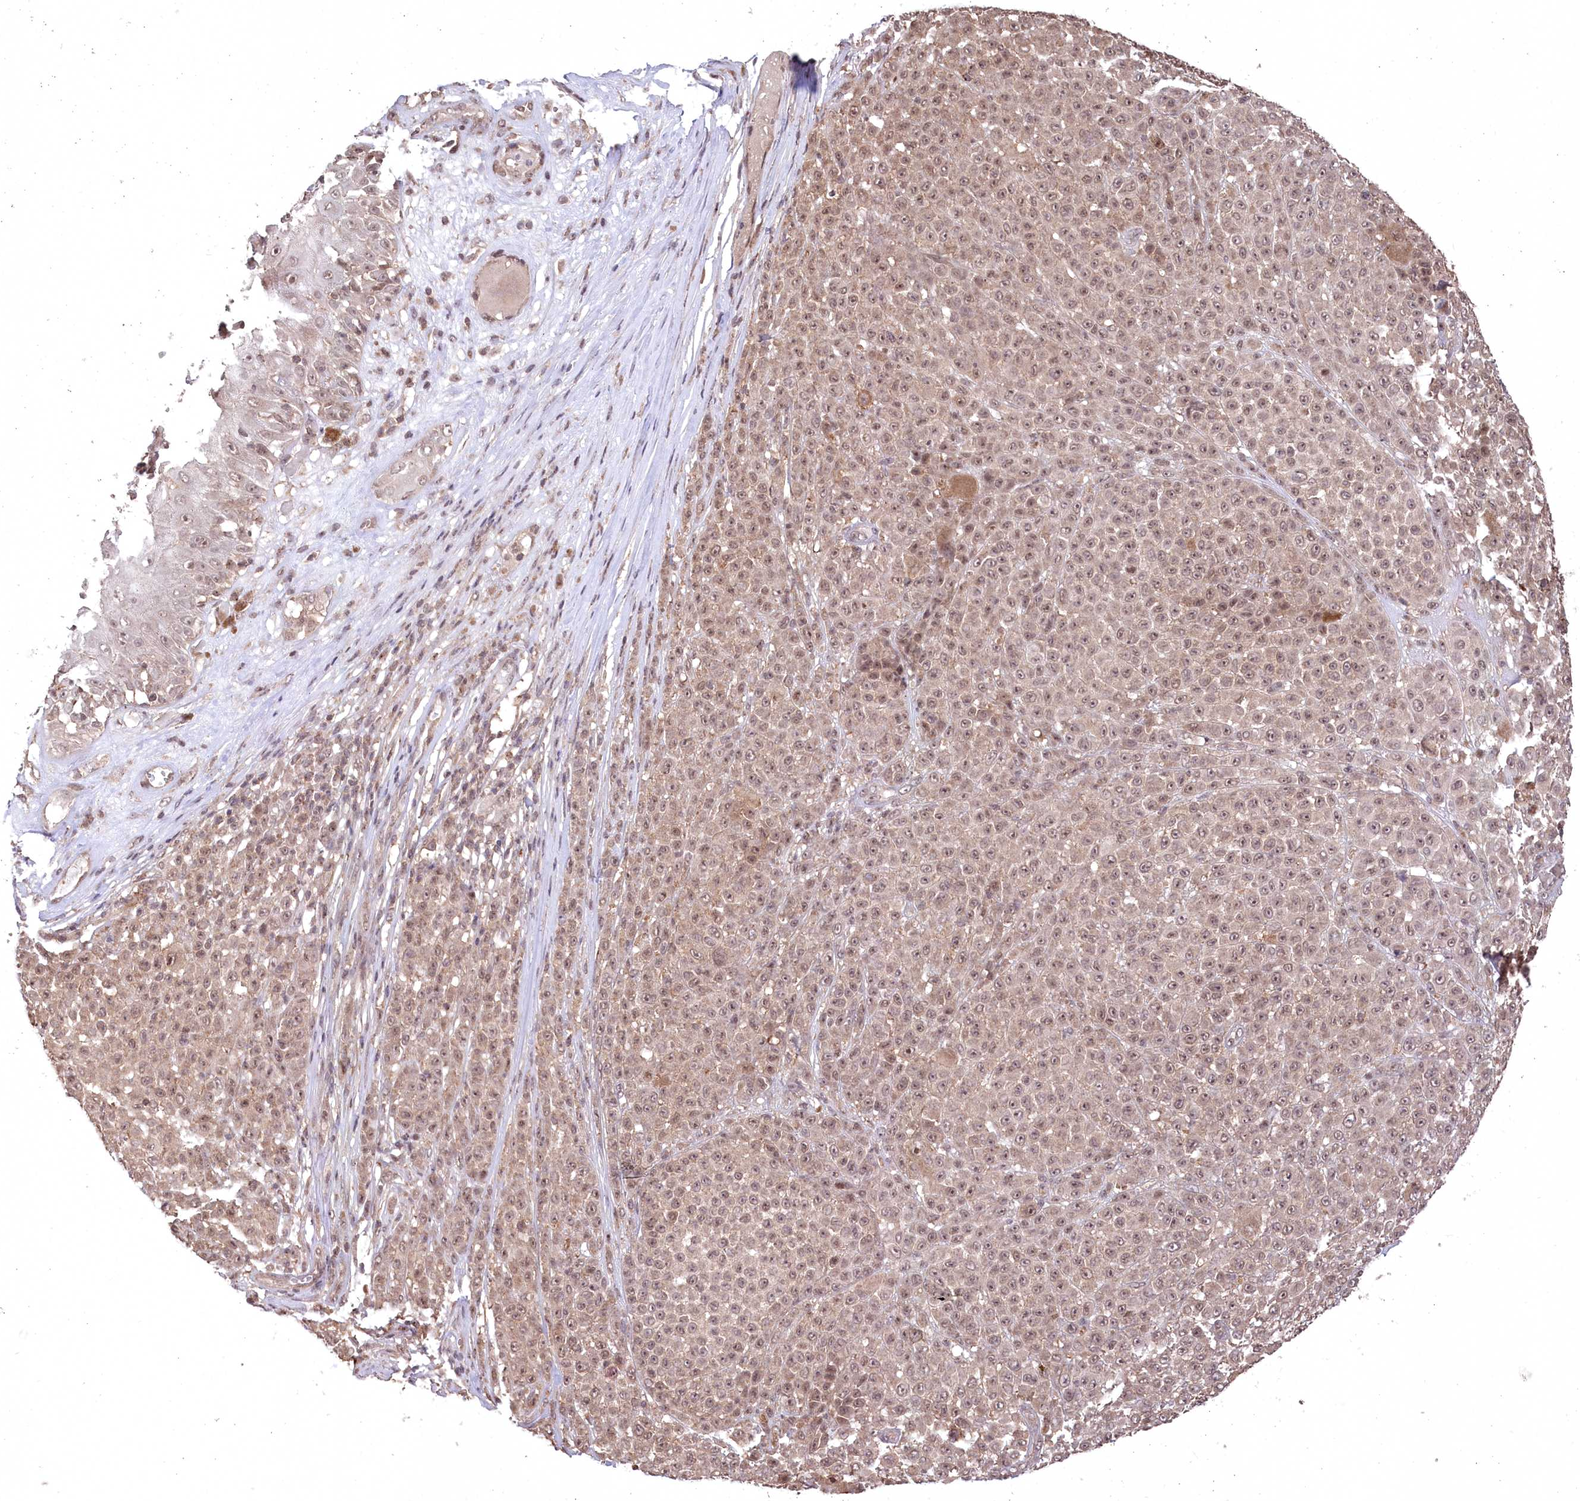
{"staining": {"intensity": "moderate", "quantity": ">75%", "location": "cytoplasmic/membranous,nuclear"}, "tissue": "melanoma", "cell_type": "Tumor cells", "image_type": "cancer", "snomed": [{"axis": "morphology", "description": "Malignant melanoma, NOS"}, {"axis": "topography", "description": "Skin"}], "caption": "Tumor cells exhibit medium levels of moderate cytoplasmic/membranous and nuclear positivity in approximately >75% of cells in human malignant melanoma.", "gene": "CCSER2", "patient": {"sex": "female", "age": 94}}